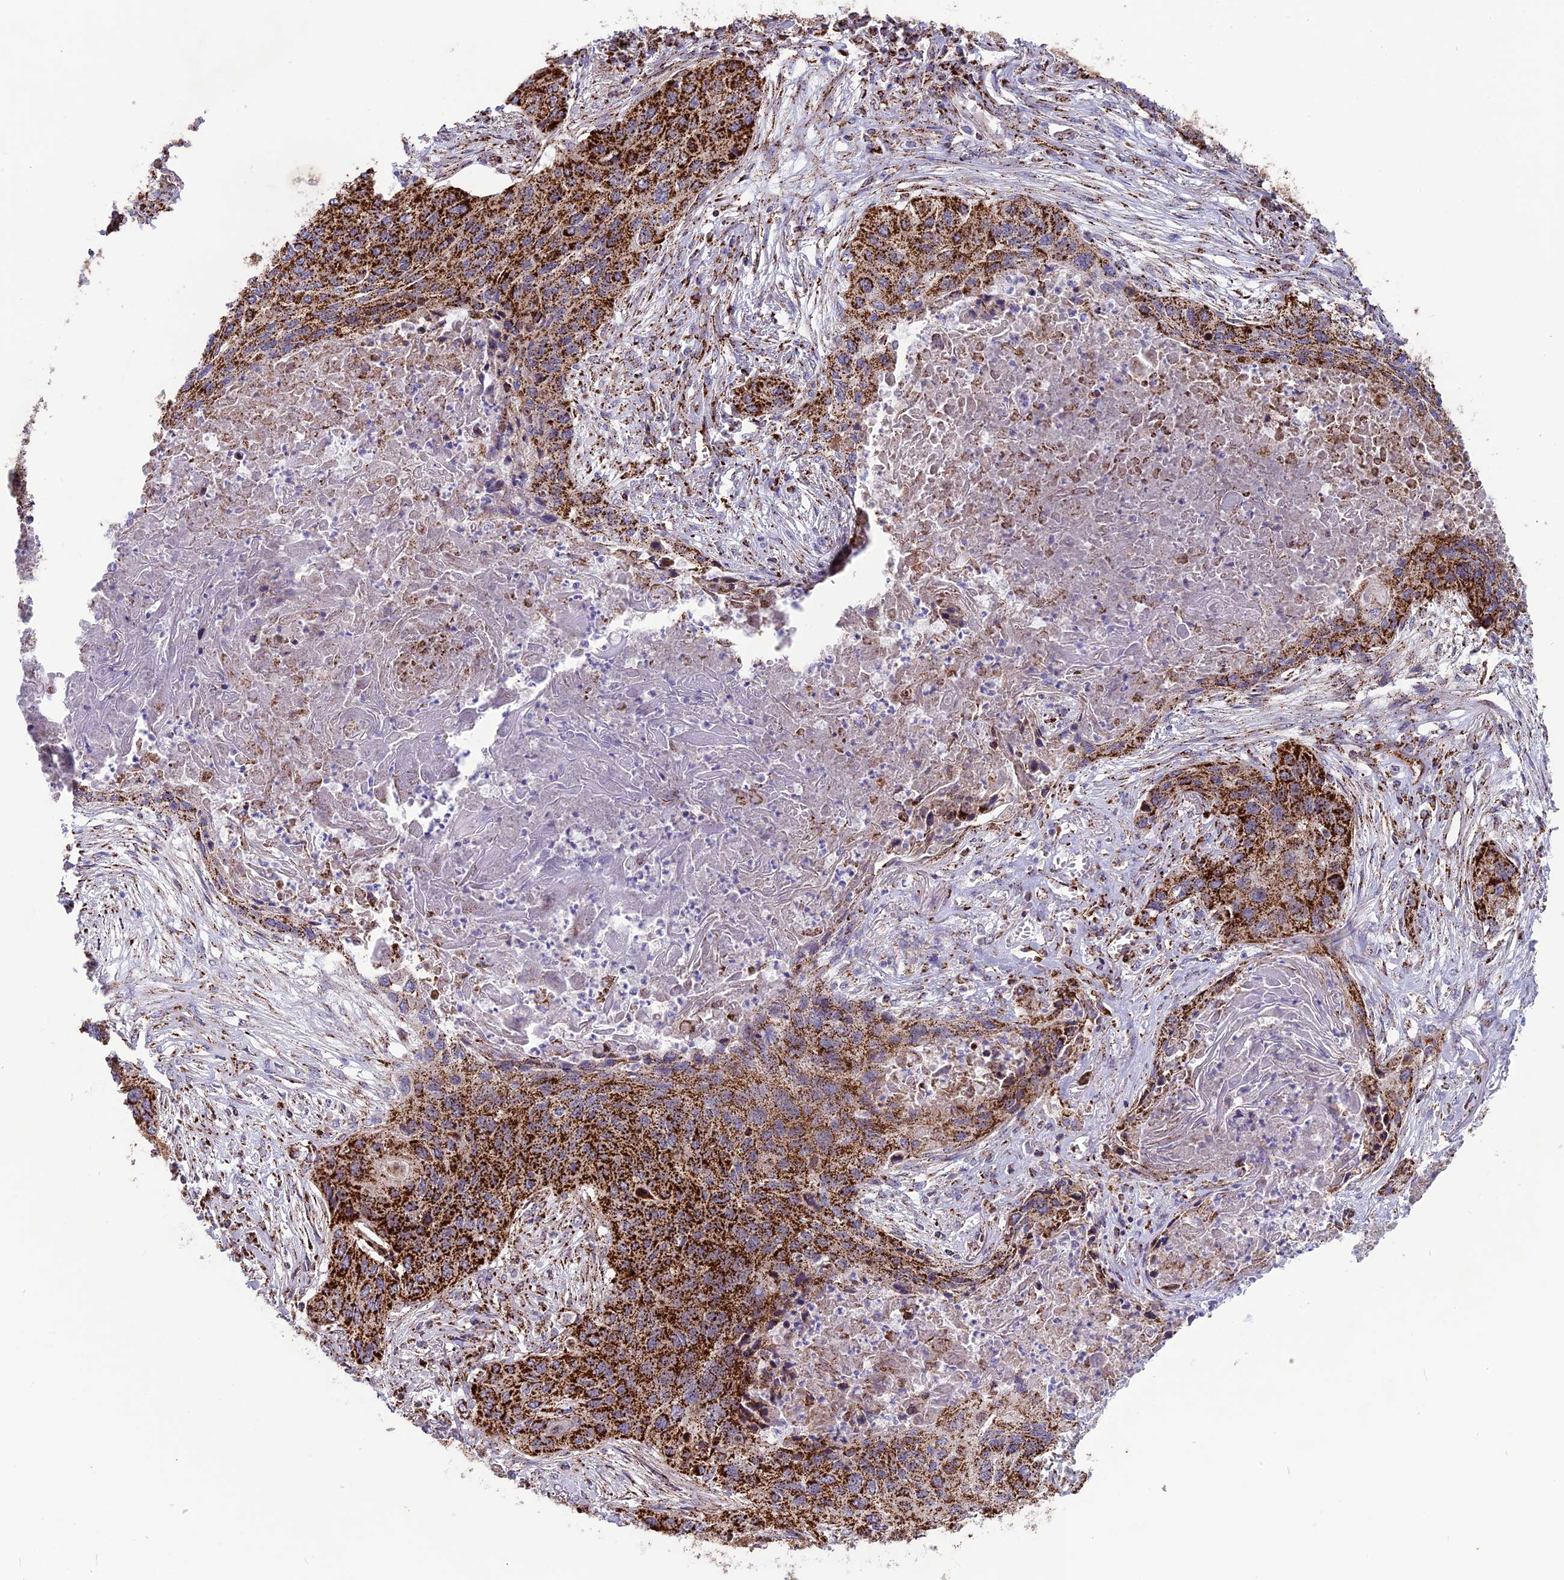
{"staining": {"intensity": "strong", "quantity": ">75%", "location": "cytoplasmic/membranous"}, "tissue": "lung cancer", "cell_type": "Tumor cells", "image_type": "cancer", "snomed": [{"axis": "morphology", "description": "Squamous cell carcinoma, NOS"}, {"axis": "topography", "description": "Lung"}], "caption": "A high-resolution image shows IHC staining of squamous cell carcinoma (lung), which displays strong cytoplasmic/membranous staining in about >75% of tumor cells.", "gene": "MRPS18B", "patient": {"sex": "female", "age": 63}}